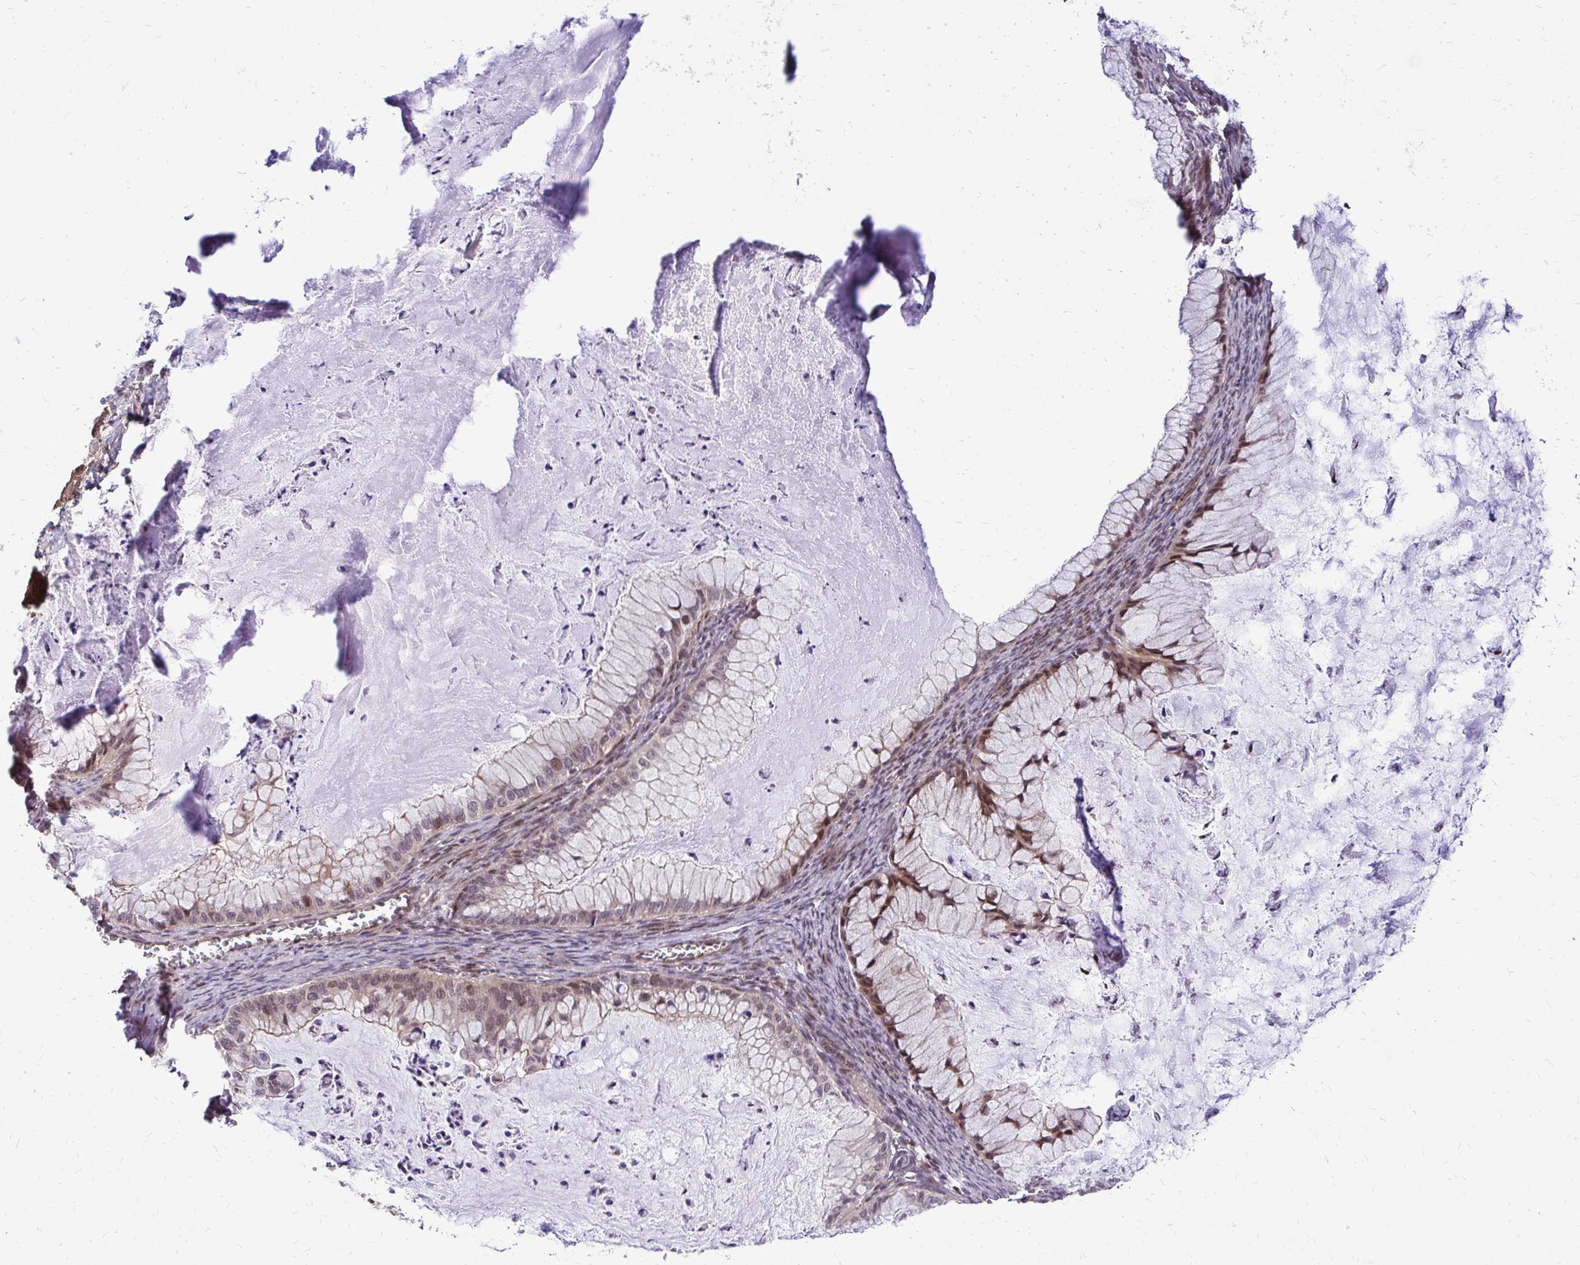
{"staining": {"intensity": "moderate", "quantity": "25%-75%", "location": "cytoplasmic/membranous,nuclear"}, "tissue": "ovarian cancer", "cell_type": "Tumor cells", "image_type": "cancer", "snomed": [{"axis": "morphology", "description": "Cystadenocarcinoma, mucinous, NOS"}, {"axis": "topography", "description": "Ovary"}], "caption": "This is a micrograph of immunohistochemistry staining of ovarian cancer, which shows moderate staining in the cytoplasmic/membranous and nuclear of tumor cells.", "gene": "TRIP6", "patient": {"sex": "female", "age": 72}}